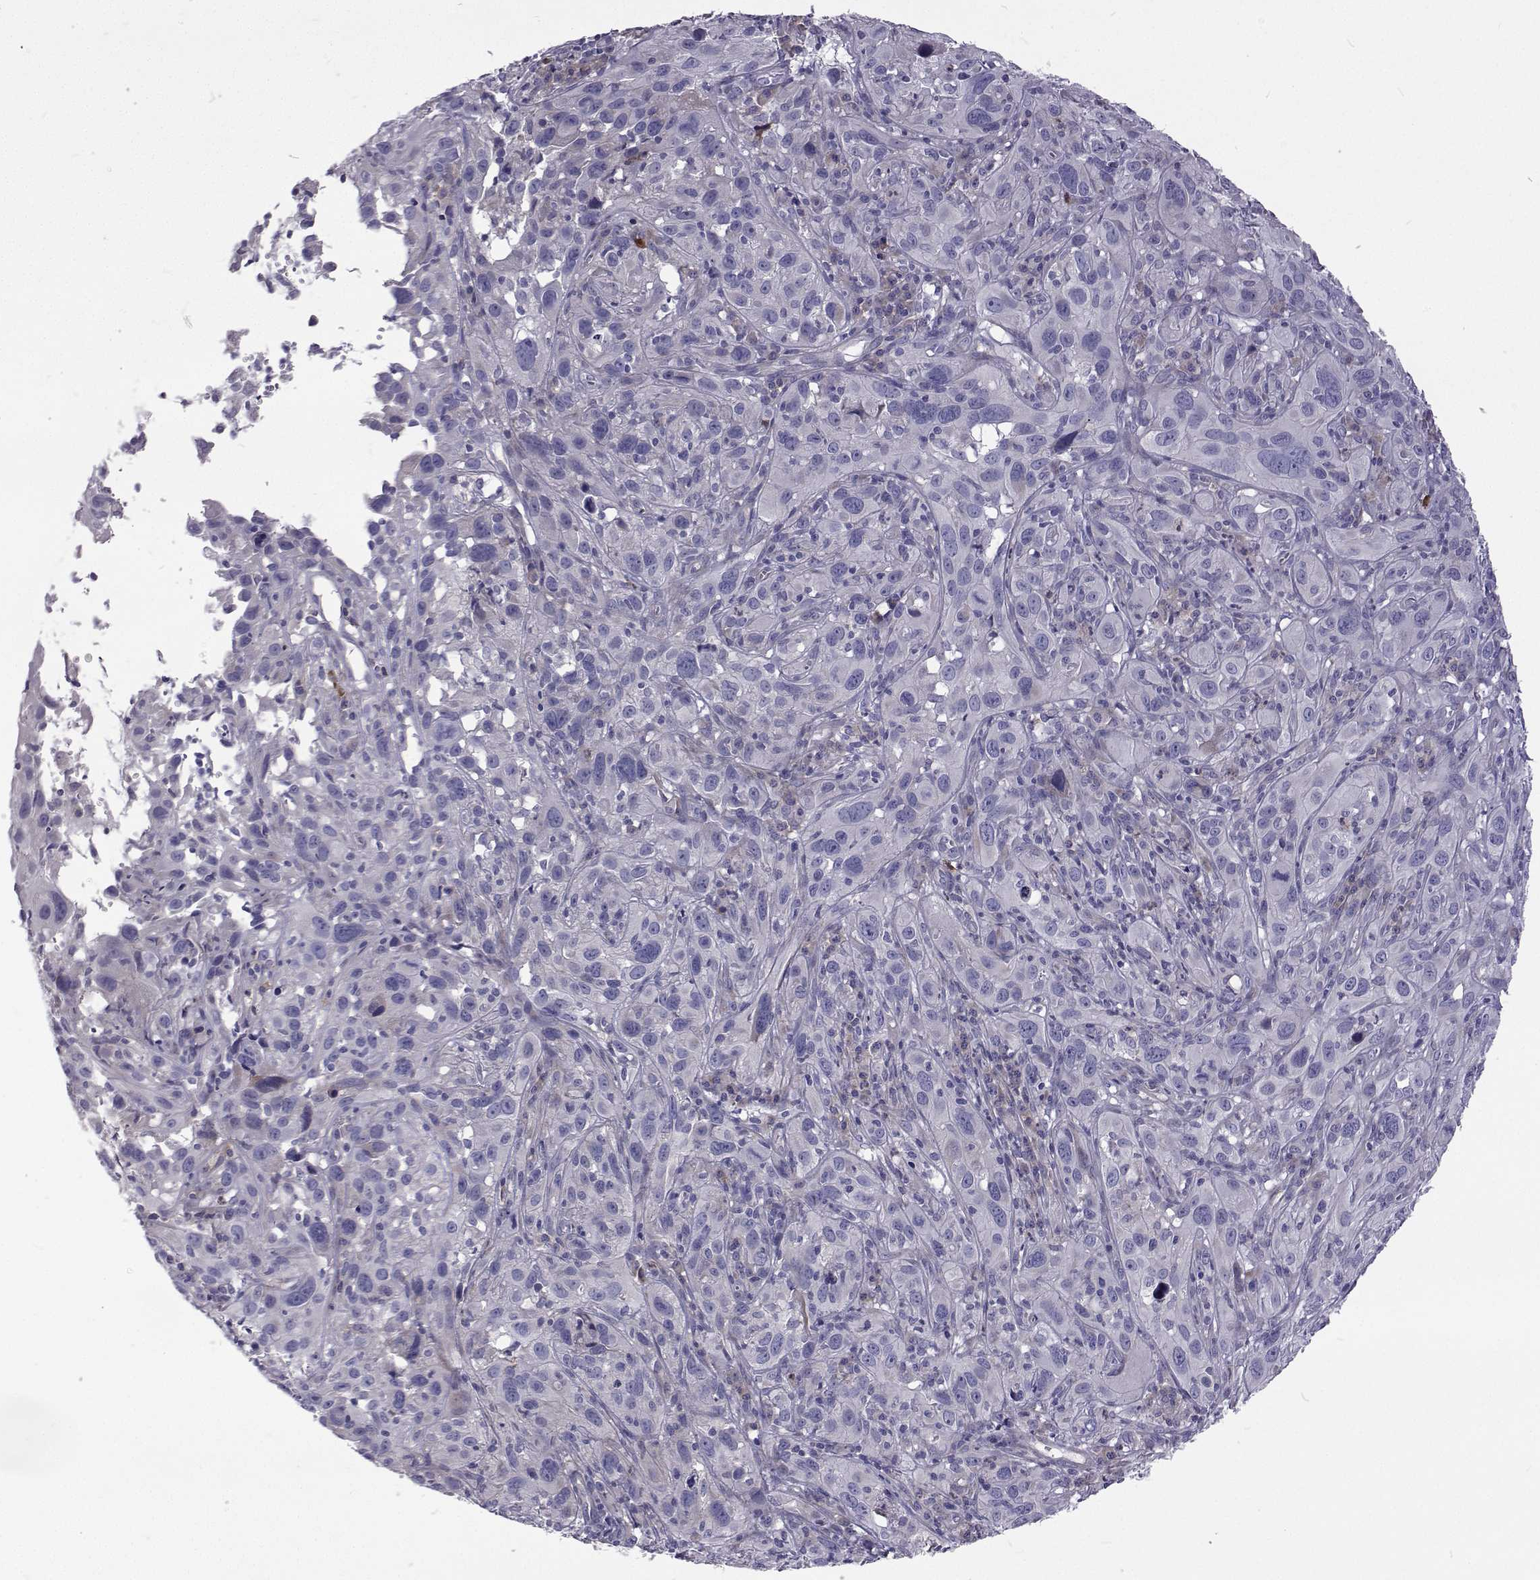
{"staining": {"intensity": "negative", "quantity": "none", "location": "none"}, "tissue": "cervical cancer", "cell_type": "Tumor cells", "image_type": "cancer", "snomed": [{"axis": "morphology", "description": "Squamous cell carcinoma, NOS"}, {"axis": "topography", "description": "Cervix"}], "caption": "Human cervical cancer stained for a protein using immunohistochemistry demonstrates no positivity in tumor cells.", "gene": "NPR3", "patient": {"sex": "female", "age": 37}}